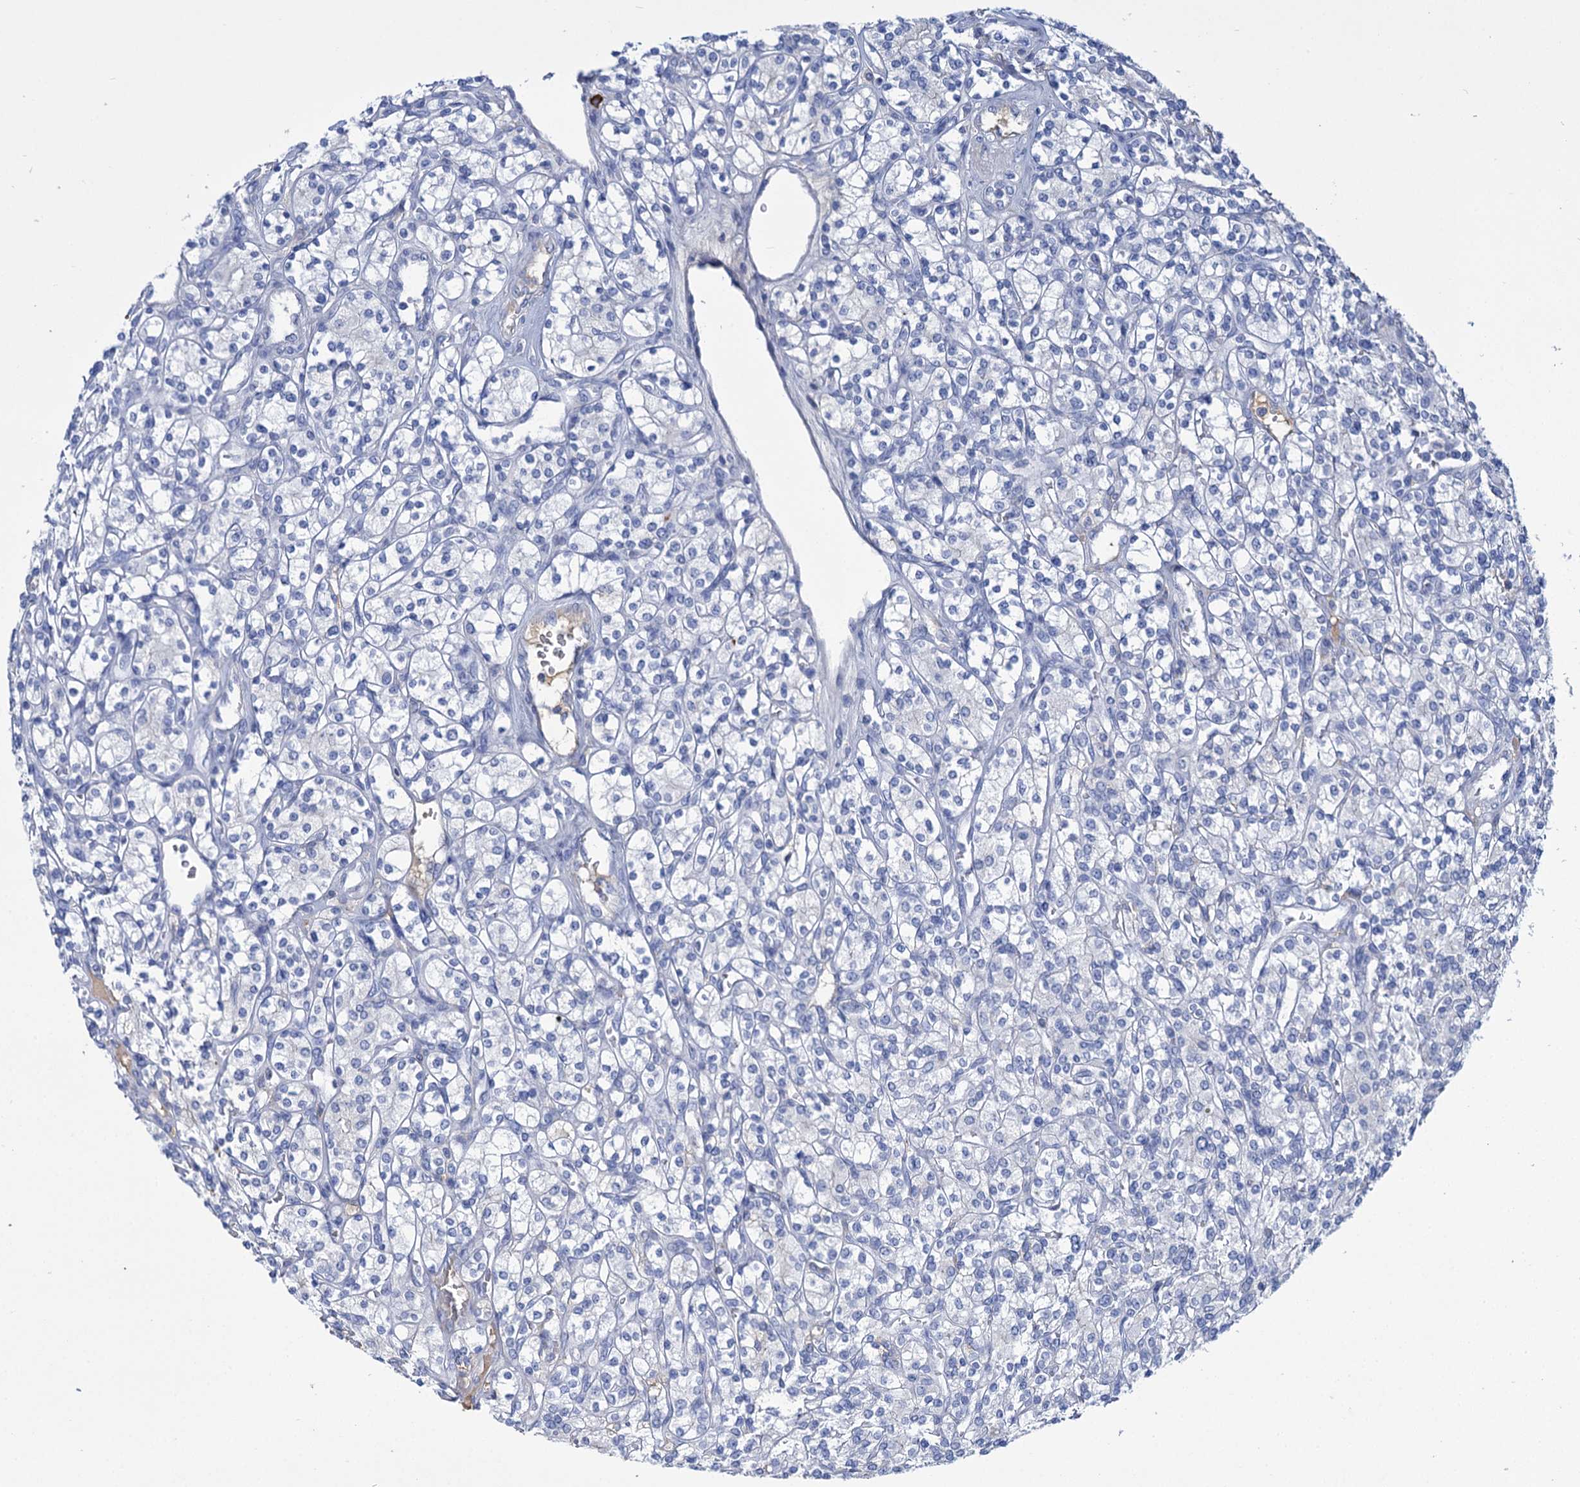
{"staining": {"intensity": "negative", "quantity": "none", "location": "none"}, "tissue": "renal cancer", "cell_type": "Tumor cells", "image_type": "cancer", "snomed": [{"axis": "morphology", "description": "Adenocarcinoma, NOS"}, {"axis": "topography", "description": "Kidney"}], "caption": "Tumor cells are negative for protein expression in human renal cancer (adenocarcinoma).", "gene": "FBXW12", "patient": {"sex": "male", "age": 77}}